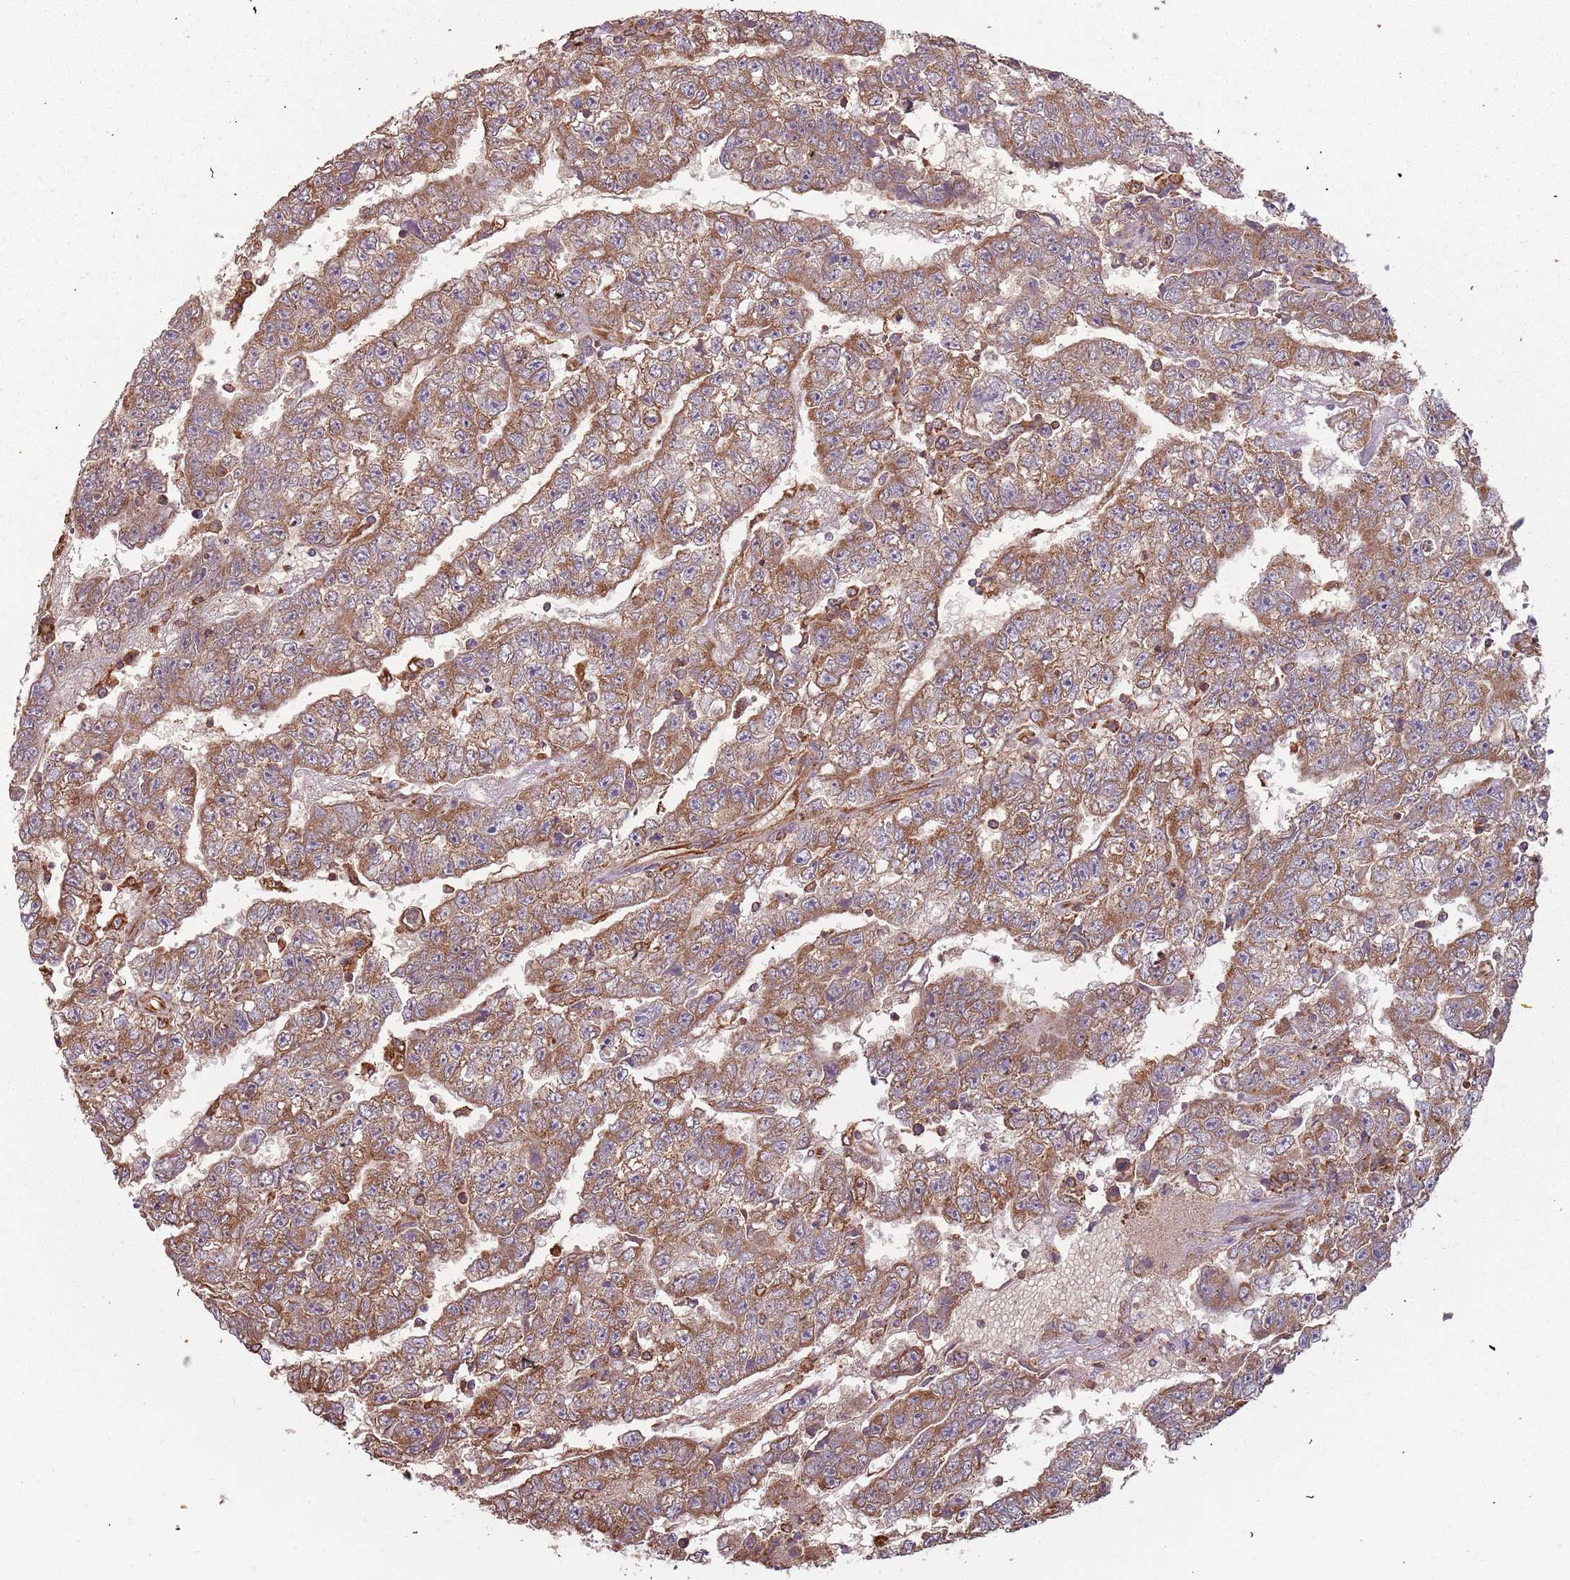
{"staining": {"intensity": "moderate", "quantity": ">75%", "location": "cytoplasmic/membranous"}, "tissue": "testis cancer", "cell_type": "Tumor cells", "image_type": "cancer", "snomed": [{"axis": "morphology", "description": "Carcinoma, Embryonal, NOS"}, {"axis": "topography", "description": "Testis"}], "caption": "This is an image of immunohistochemistry (IHC) staining of embryonal carcinoma (testis), which shows moderate staining in the cytoplasmic/membranous of tumor cells.", "gene": "ATOSB", "patient": {"sex": "male", "age": 25}}